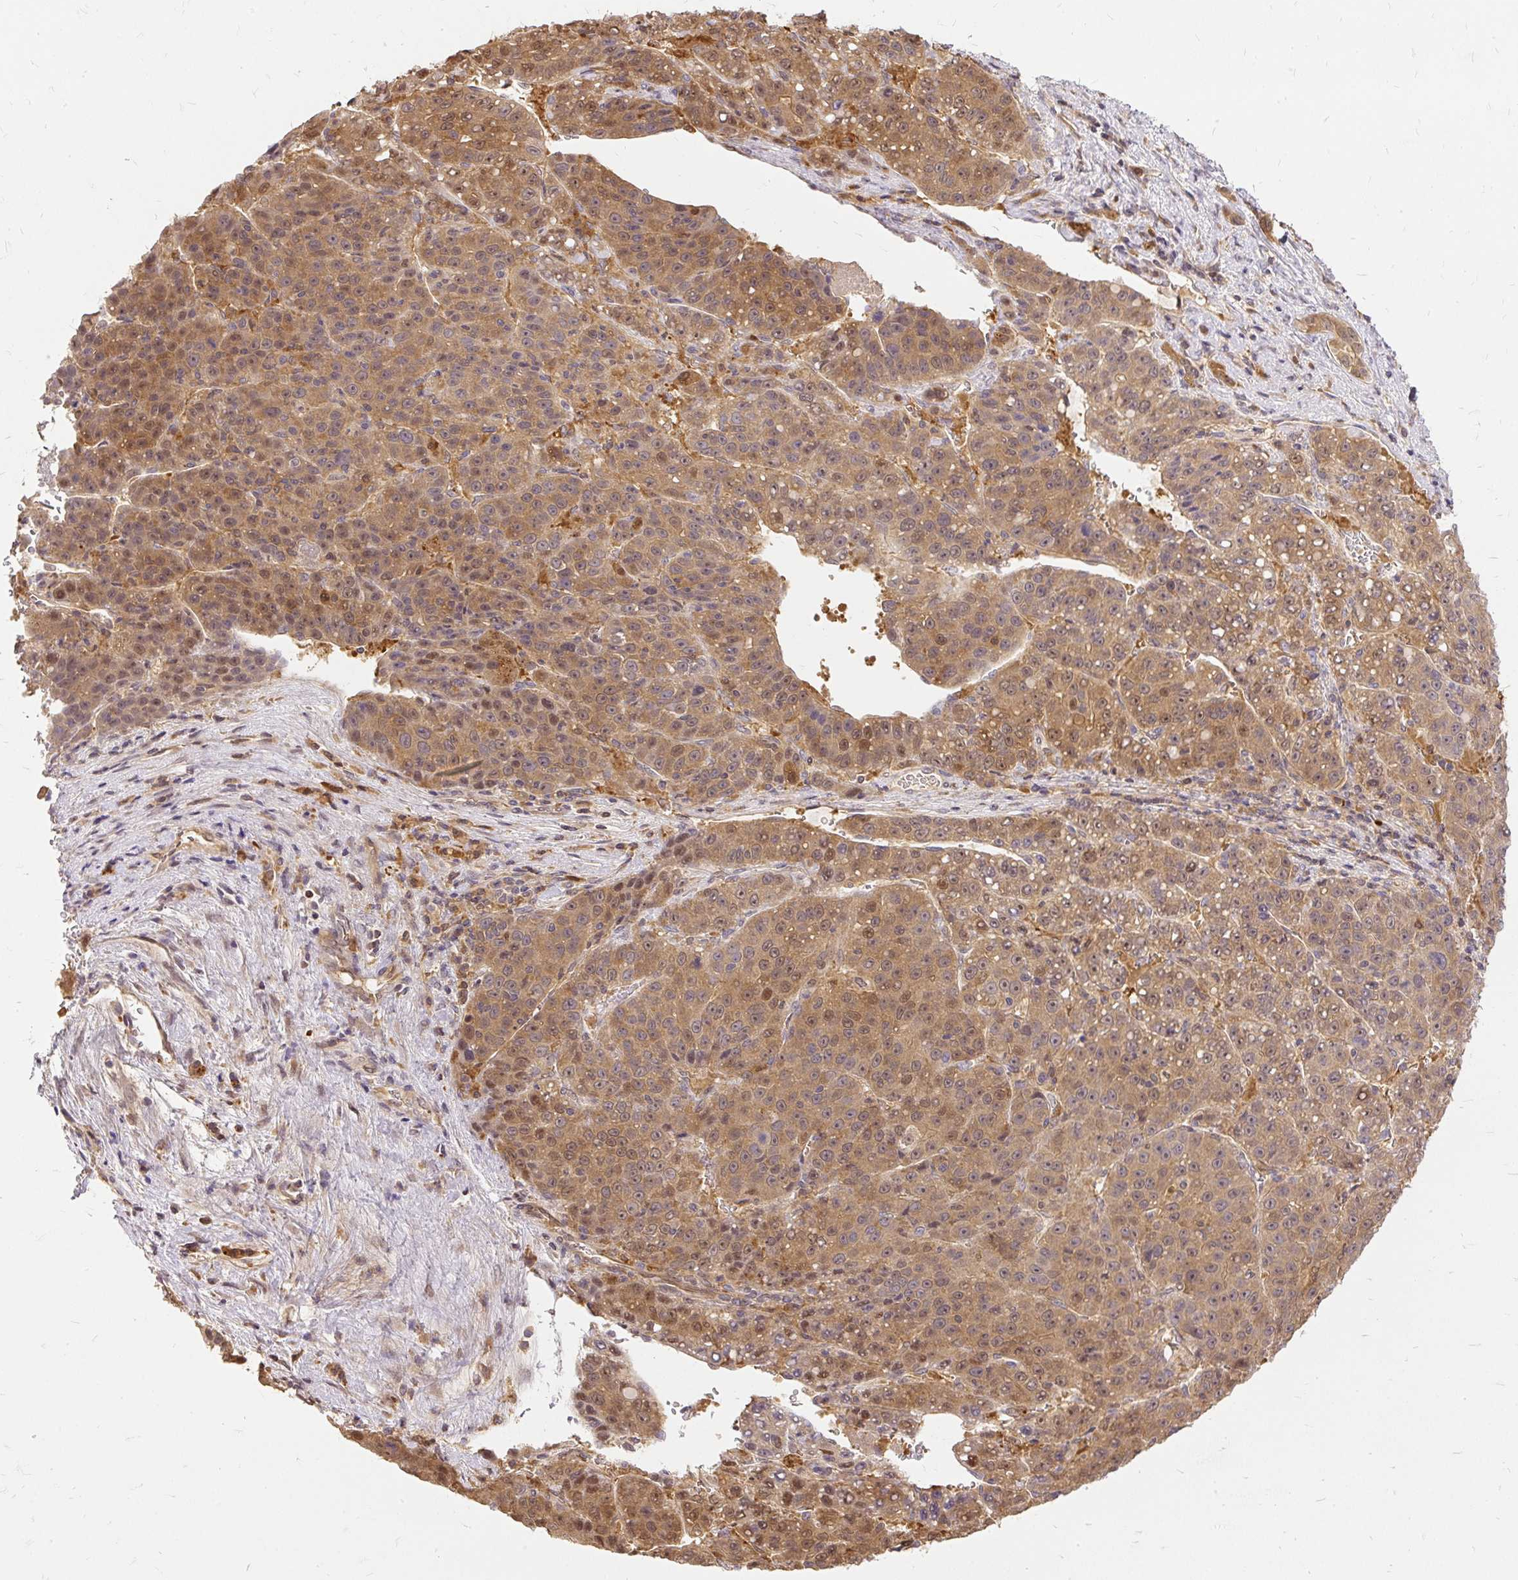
{"staining": {"intensity": "moderate", "quantity": ">75%", "location": "cytoplasmic/membranous,nuclear"}, "tissue": "liver cancer", "cell_type": "Tumor cells", "image_type": "cancer", "snomed": [{"axis": "morphology", "description": "Carcinoma, Hepatocellular, NOS"}, {"axis": "topography", "description": "Liver"}], "caption": "Immunohistochemical staining of liver hepatocellular carcinoma reveals medium levels of moderate cytoplasmic/membranous and nuclear protein staining in approximately >75% of tumor cells.", "gene": "AP5S1", "patient": {"sex": "female", "age": 53}}